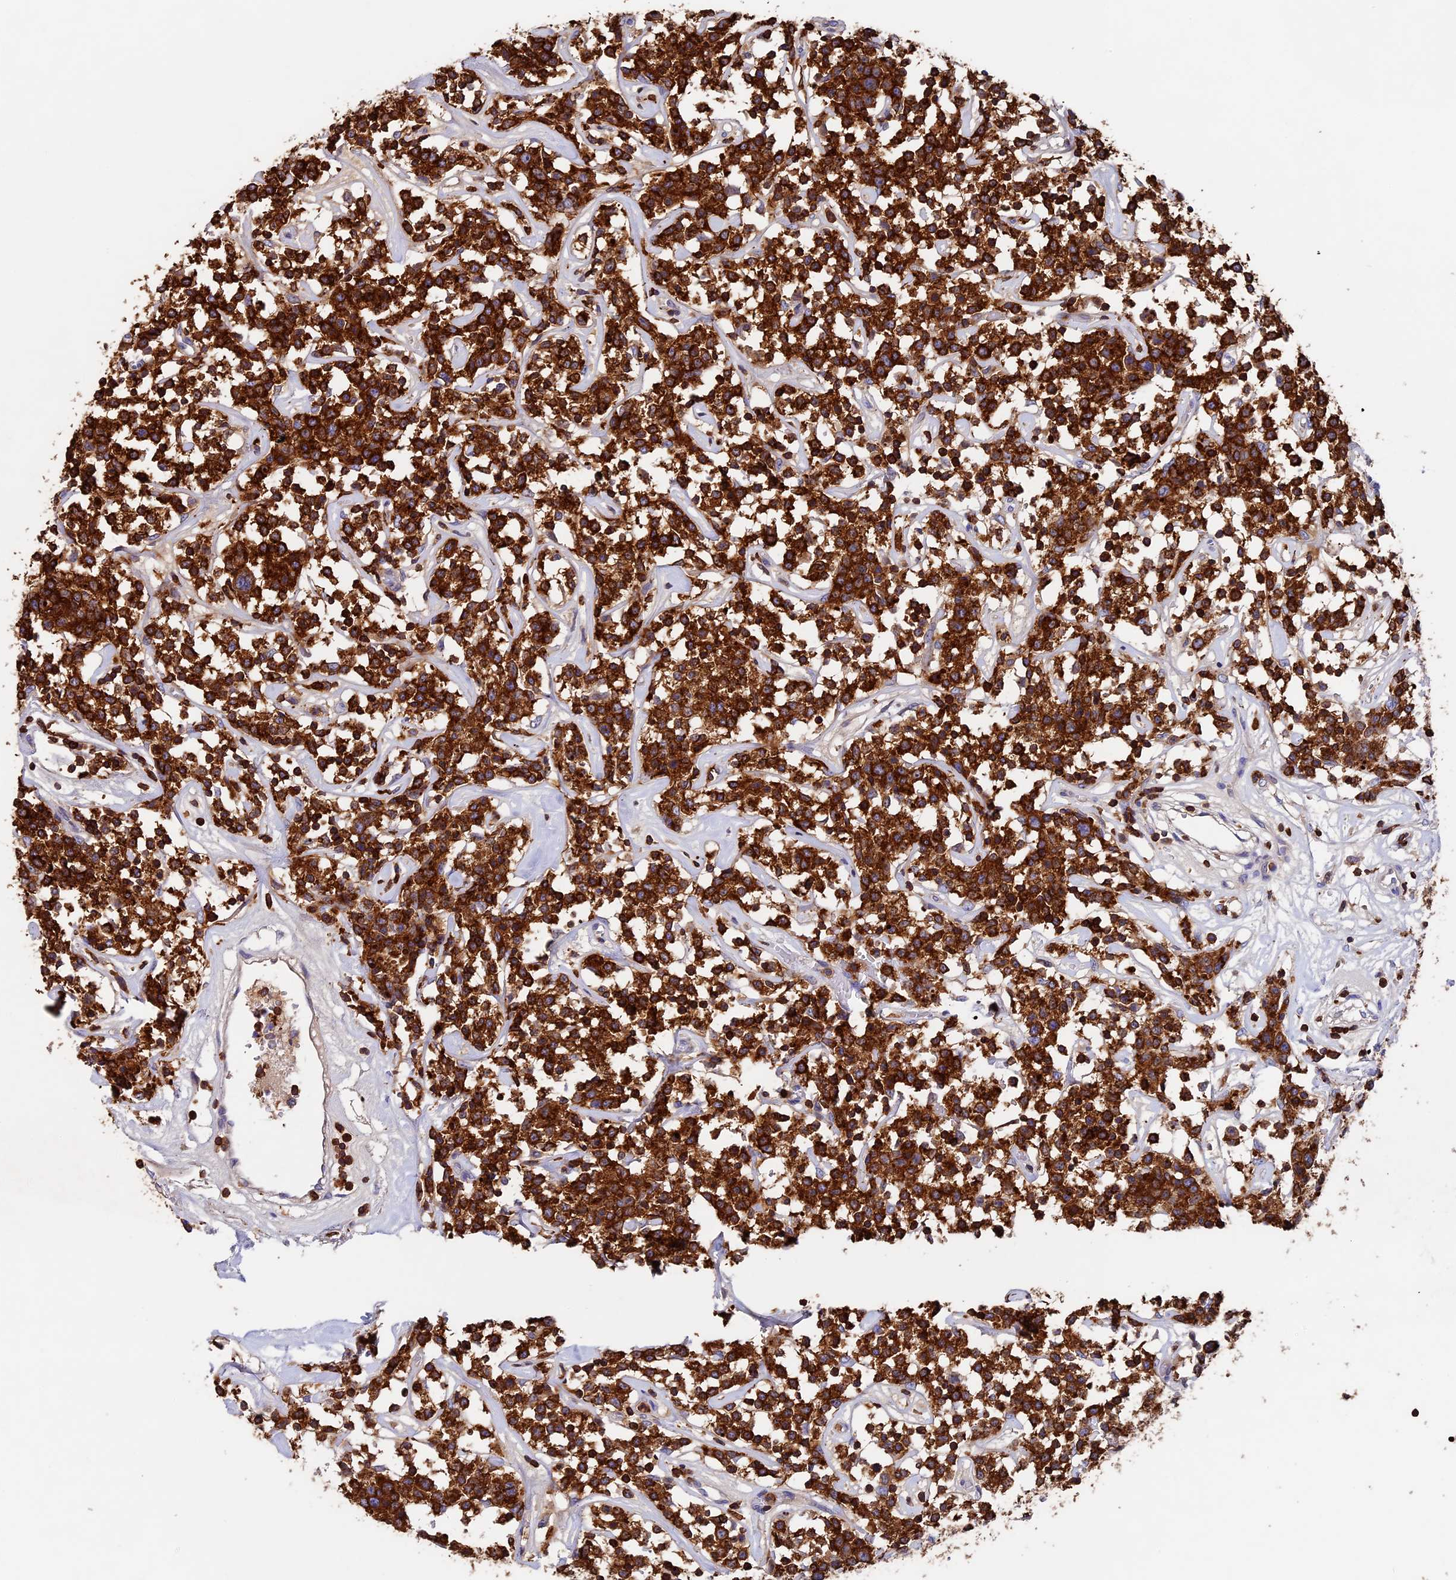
{"staining": {"intensity": "strong", "quantity": ">75%", "location": "cytoplasmic/membranous"}, "tissue": "lymphoma", "cell_type": "Tumor cells", "image_type": "cancer", "snomed": [{"axis": "morphology", "description": "Malignant lymphoma, non-Hodgkin's type, Low grade"}, {"axis": "topography", "description": "Small intestine"}], "caption": "Malignant lymphoma, non-Hodgkin's type (low-grade) stained with IHC exhibits strong cytoplasmic/membranous expression in approximately >75% of tumor cells.", "gene": "ADAT1", "patient": {"sex": "female", "age": 59}}